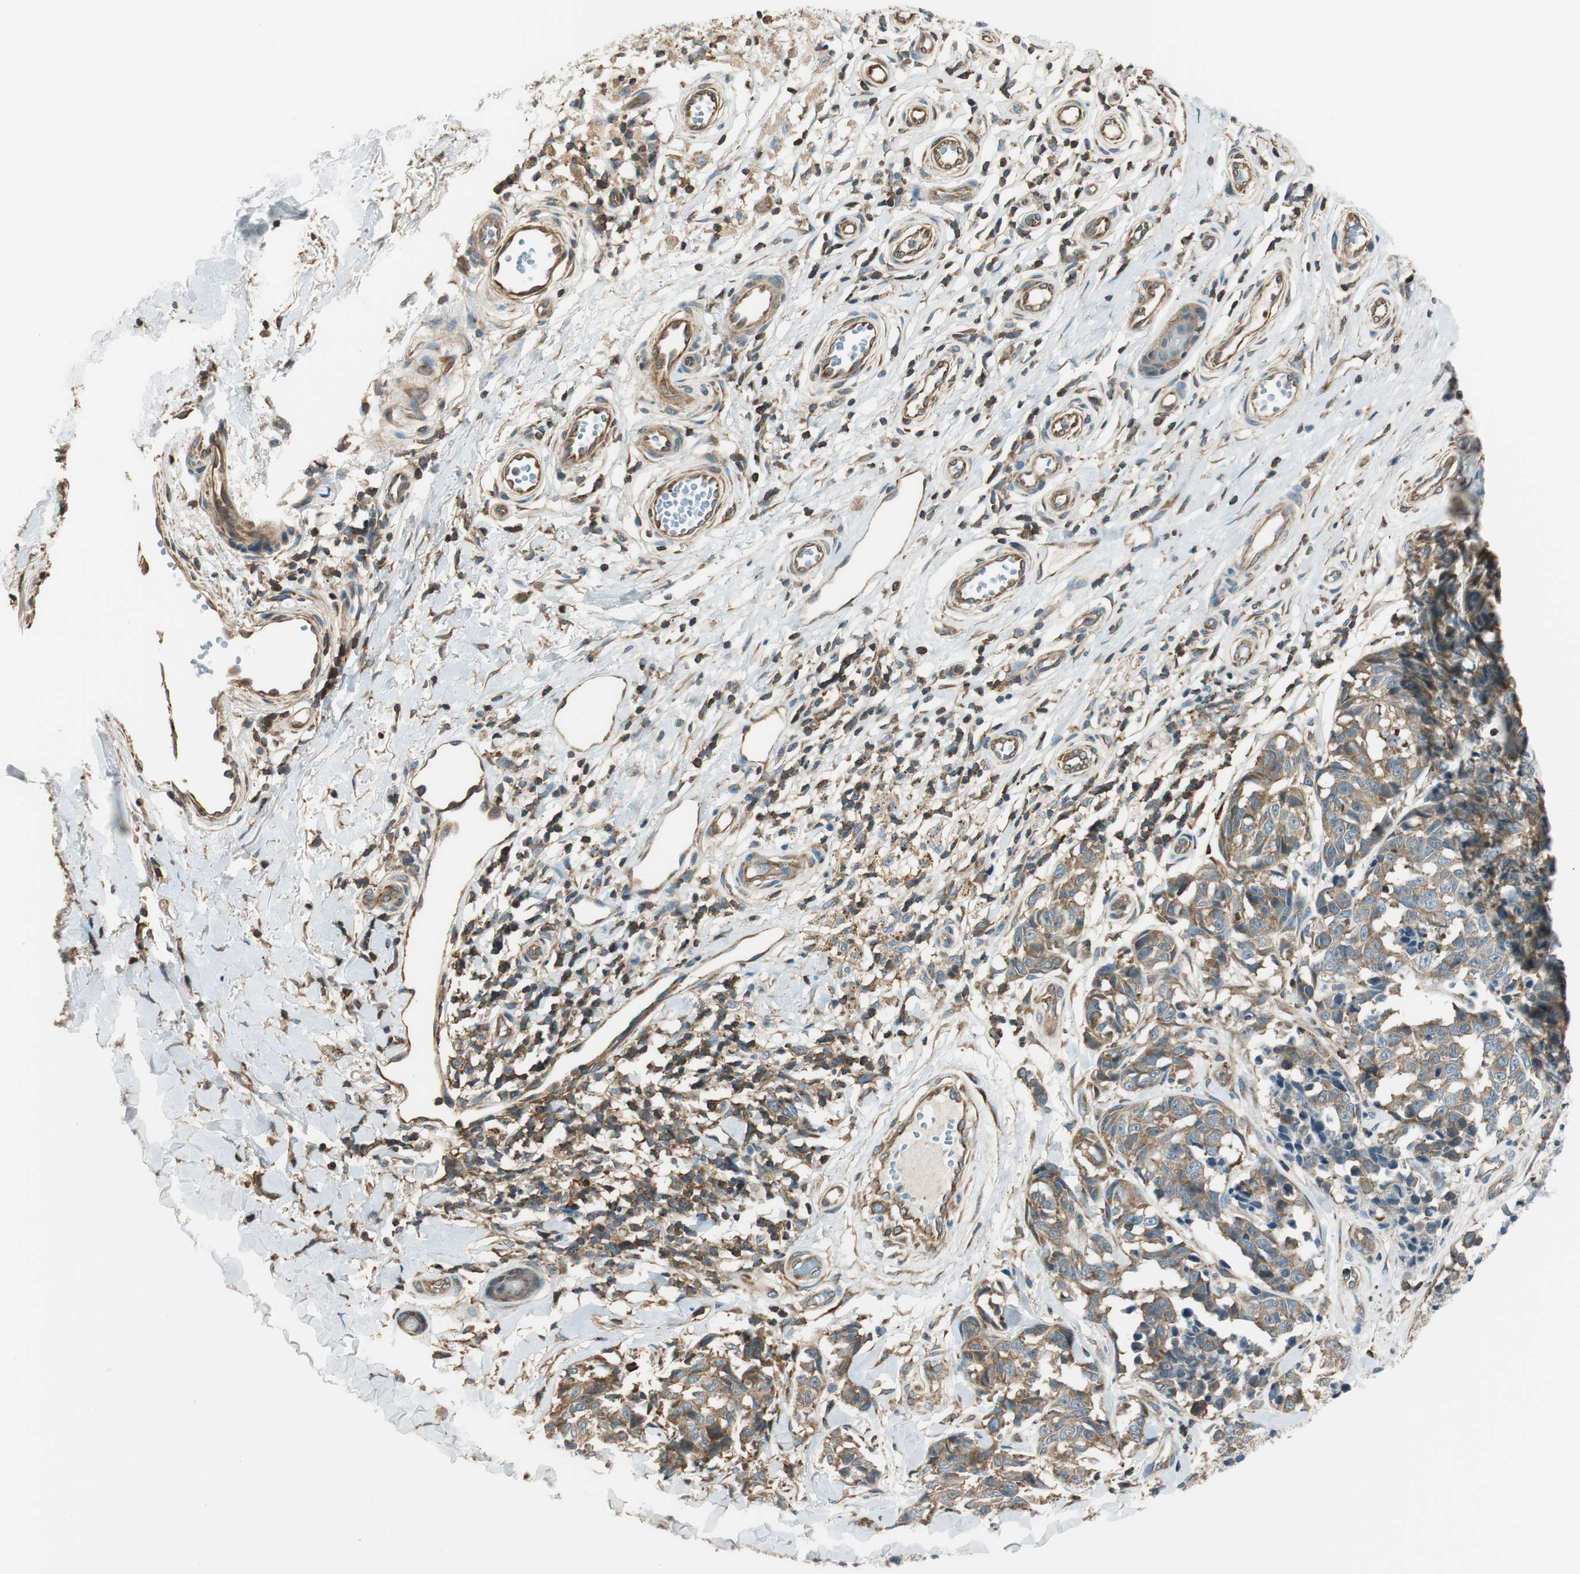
{"staining": {"intensity": "moderate", "quantity": ">75%", "location": "cytoplasmic/membranous"}, "tissue": "melanoma", "cell_type": "Tumor cells", "image_type": "cancer", "snomed": [{"axis": "morphology", "description": "Malignant melanoma, NOS"}, {"axis": "topography", "description": "Skin"}], "caption": "Protein analysis of malignant melanoma tissue exhibits moderate cytoplasmic/membranous staining in about >75% of tumor cells.", "gene": "PI4K2B", "patient": {"sex": "female", "age": 64}}